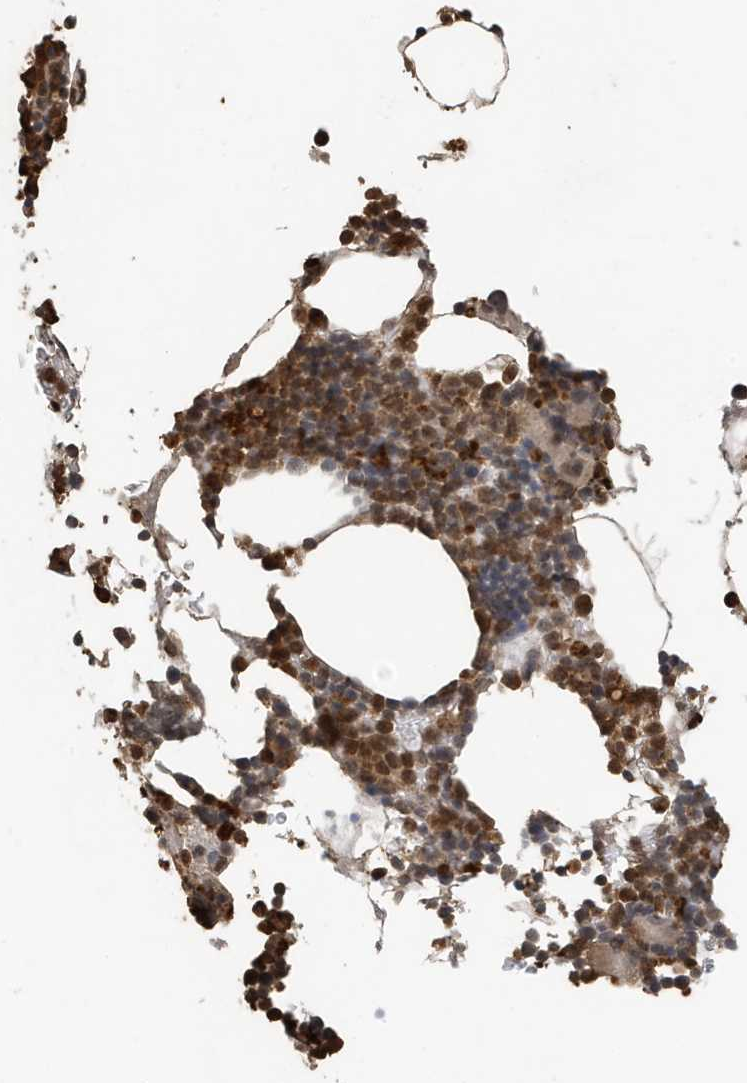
{"staining": {"intensity": "strong", "quantity": ">75%", "location": "cytoplasmic/membranous,nuclear"}, "tissue": "bone marrow", "cell_type": "Hematopoietic cells", "image_type": "normal", "snomed": [{"axis": "morphology", "description": "Normal tissue, NOS"}, {"axis": "topography", "description": "Bone marrow"}], "caption": "A micrograph of human bone marrow stained for a protein reveals strong cytoplasmic/membranous,nuclear brown staining in hematopoietic cells. The protein of interest is shown in brown color, while the nuclei are stained blue.", "gene": "DEFA1", "patient": {"sex": "male"}}